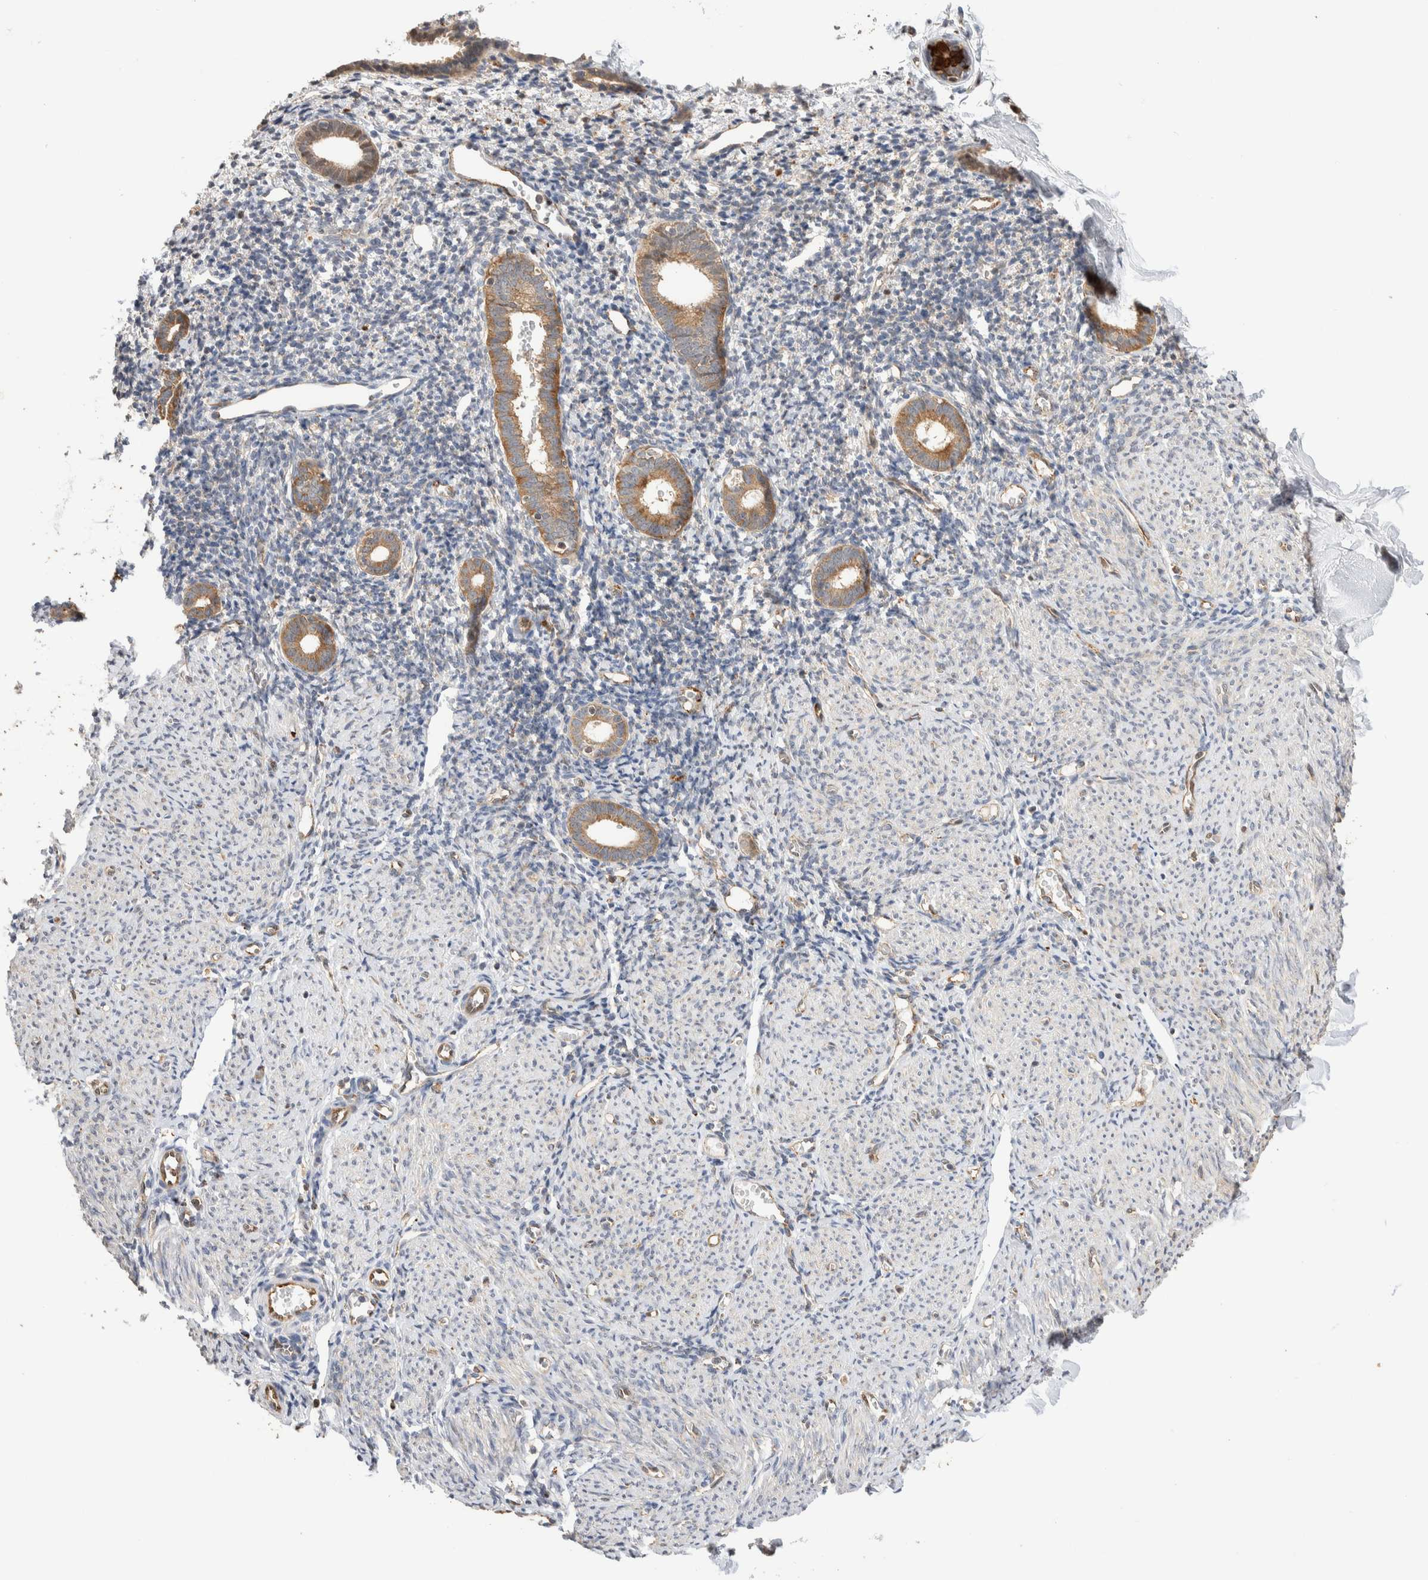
{"staining": {"intensity": "negative", "quantity": "none", "location": "none"}, "tissue": "endometrium", "cell_type": "Cells in endometrial stroma", "image_type": "normal", "snomed": [{"axis": "morphology", "description": "Normal tissue, NOS"}, {"axis": "morphology", "description": "Adenocarcinoma, NOS"}, {"axis": "topography", "description": "Endometrium"}], "caption": "Normal endometrium was stained to show a protein in brown. There is no significant positivity in cells in endometrial stroma. (Brightfield microscopy of DAB (3,3'-diaminobenzidine) IHC at high magnification).", "gene": "NSMAF", "patient": {"sex": "female", "age": 57}}